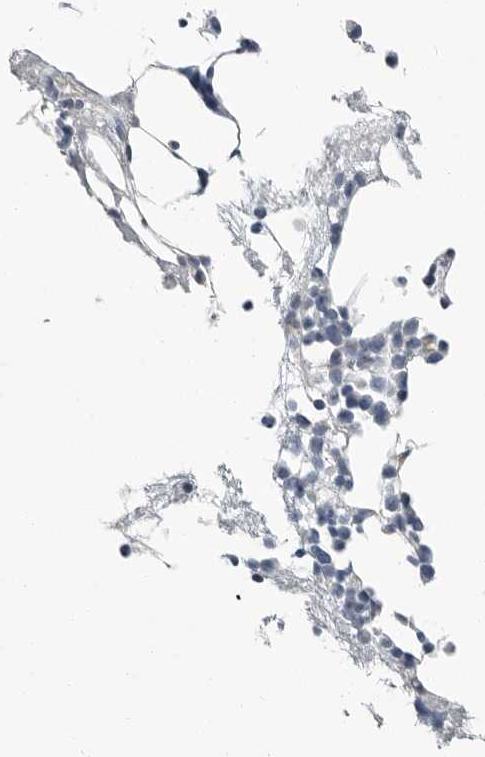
{"staining": {"intensity": "negative", "quantity": "none", "location": "none"}, "tissue": "bone marrow", "cell_type": "Hematopoietic cells", "image_type": "normal", "snomed": [{"axis": "morphology", "description": "Normal tissue, NOS"}, {"axis": "morphology", "description": "Inflammation, NOS"}, {"axis": "topography", "description": "Bone marrow"}], "caption": "The image demonstrates no staining of hematopoietic cells in normal bone marrow. (Stains: DAB (3,3'-diaminobenzidine) IHC with hematoxylin counter stain, Microscopy: brightfield microscopy at high magnification).", "gene": "PLN", "patient": {"sex": "female", "age": 81}}